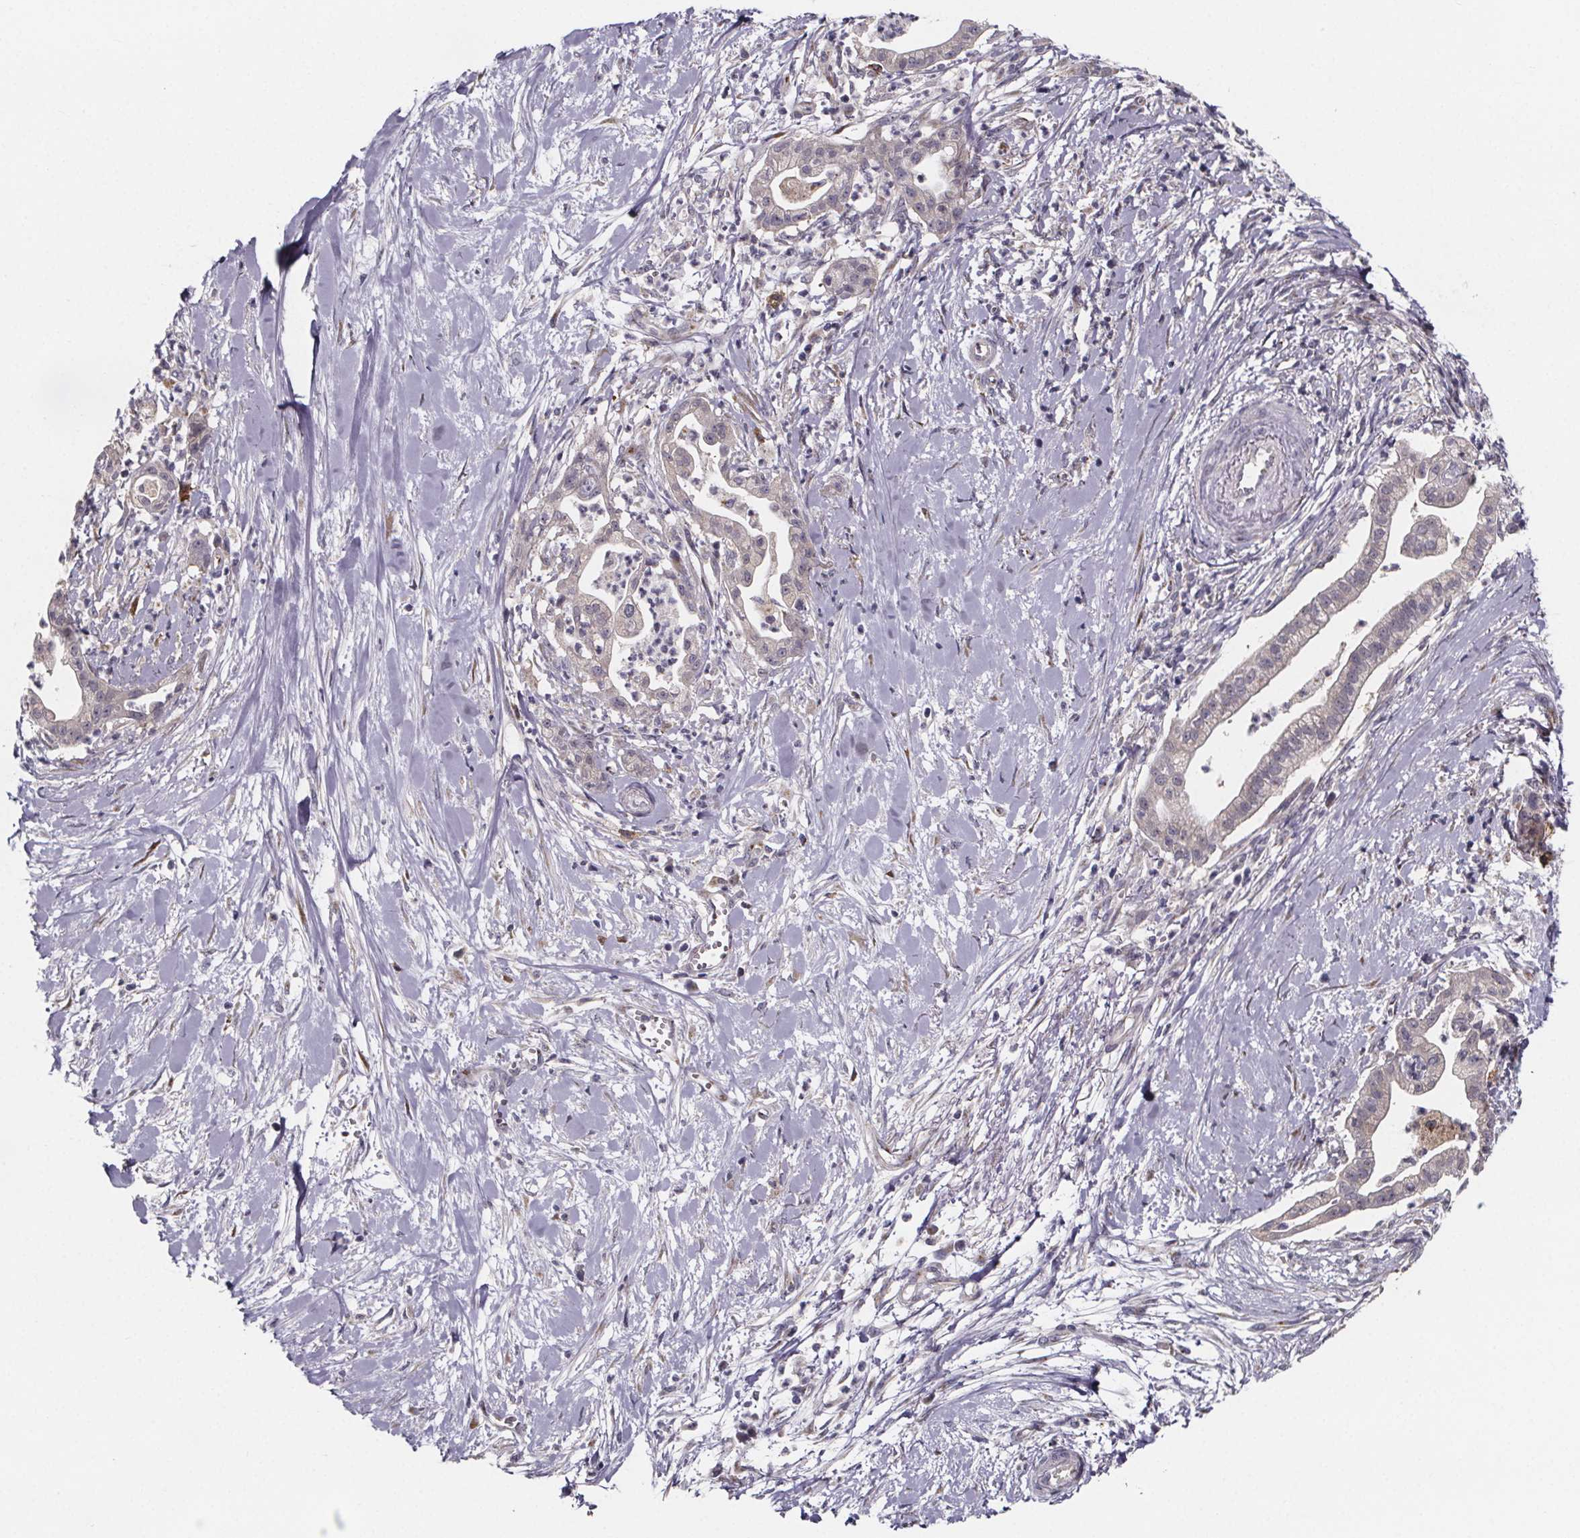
{"staining": {"intensity": "negative", "quantity": "none", "location": "none"}, "tissue": "pancreatic cancer", "cell_type": "Tumor cells", "image_type": "cancer", "snomed": [{"axis": "morphology", "description": "Normal tissue, NOS"}, {"axis": "morphology", "description": "Adenocarcinoma, NOS"}, {"axis": "topography", "description": "Lymph node"}, {"axis": "topography", "description": "Pancreas"}], "caption": "Immunohistochemistry (IHC) of human pancreatic cancer (adenocarcinoma) reveals no positivity in tumor cells. (DAB immunohistochemistry, high magnification).", "gene": "NDST1", "patient": {"sex": "female", "age": 58}}